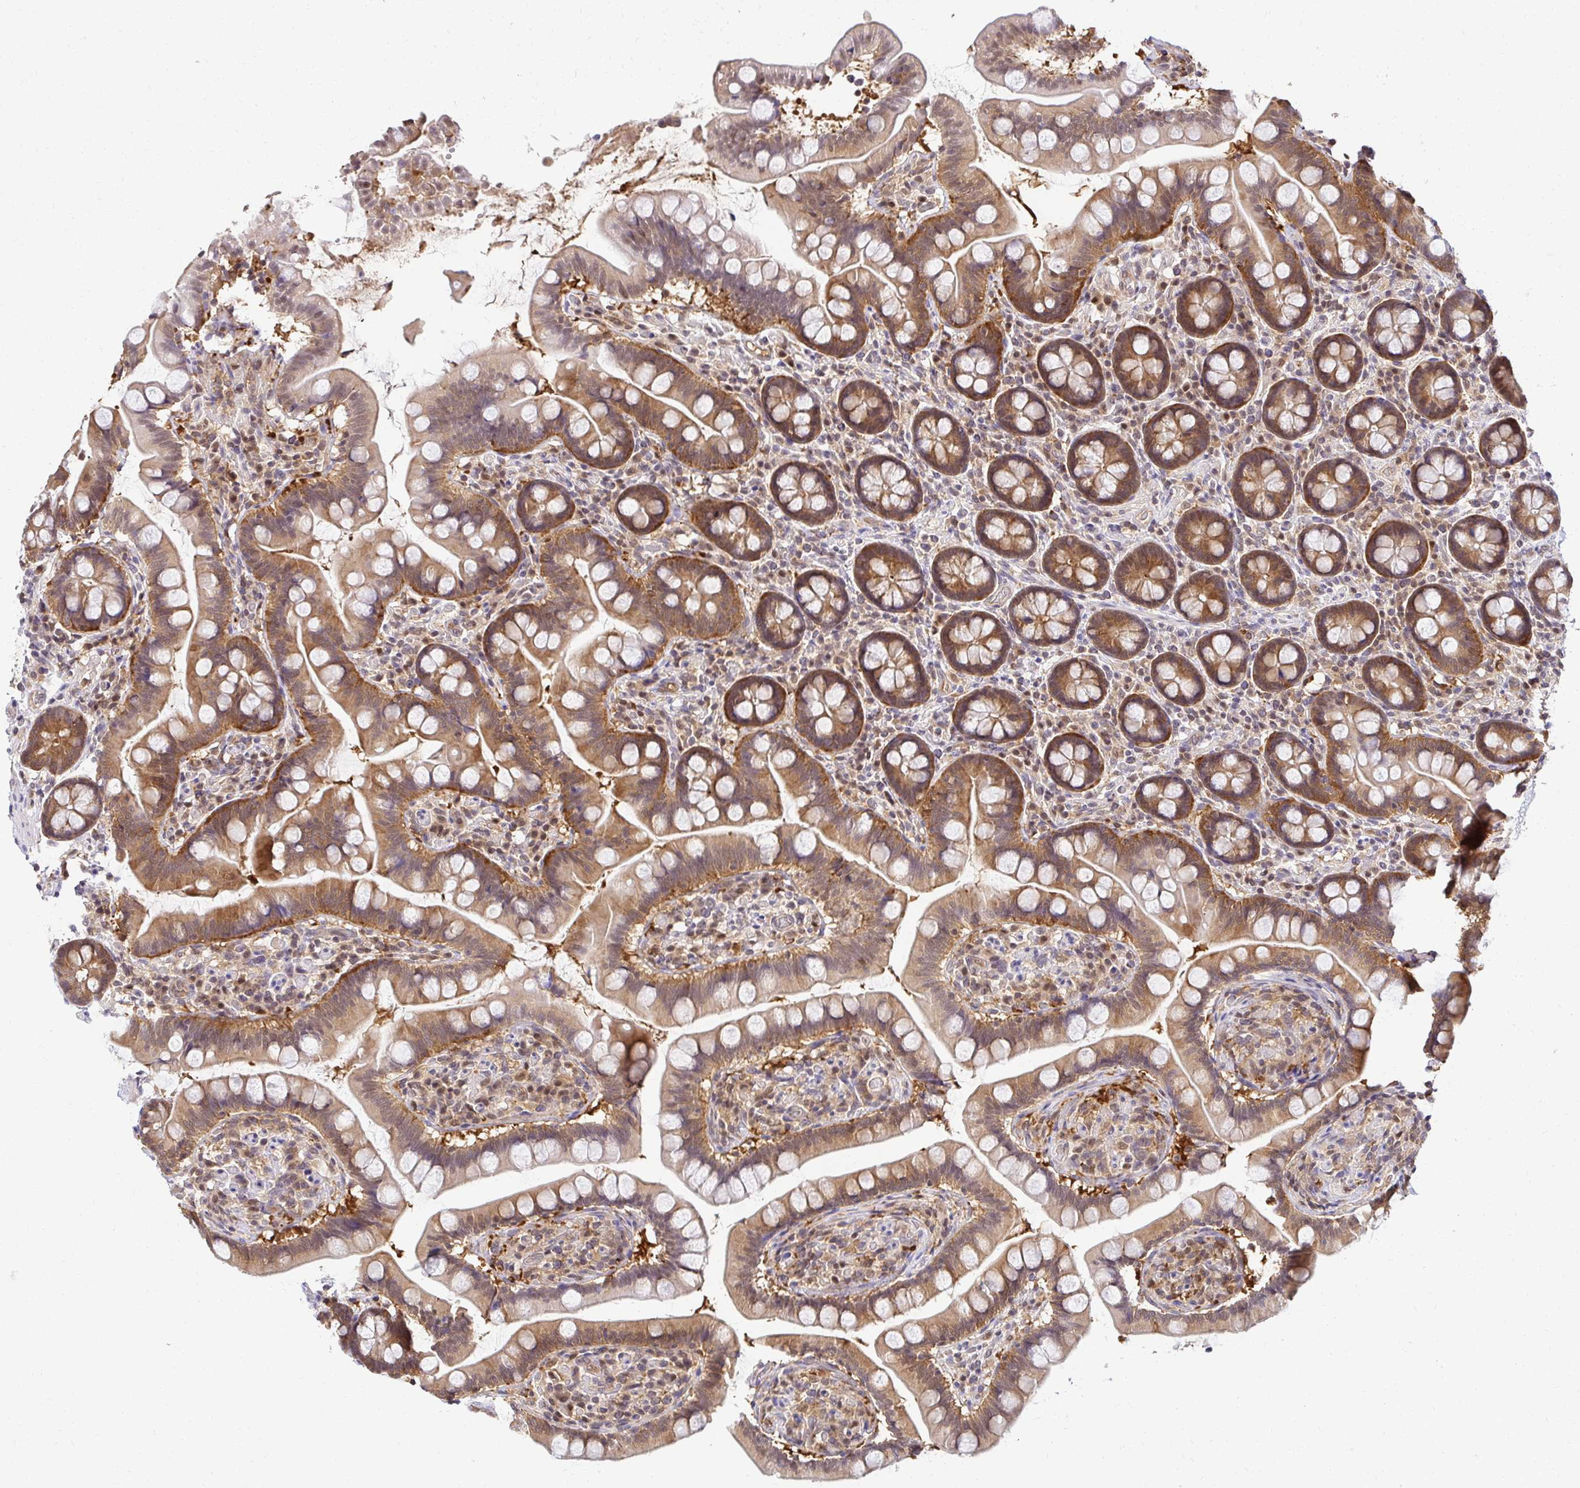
{"staining": {"intensity": "moderate", "quantity": ">75%", "location": "cytoplasmic/membranous,nuclear"}, "tissue": "small intestine", "cell_type": "Glandular cells", "image_type": "normal", "snomed": [{"axis": "morphology", "description": "Normal tissue, NOS"}, {"axis": "topography", "description": "Small intestine"}], "caption": "Immunohistochemical staining of benign small intestine shows >75% levels of moderate cytoplasmic/membranous,nuclear protein positivity in about >75% of glandular cells.", "gene": "PSMA4", "patient": {"sex": "female", "age": 64}}